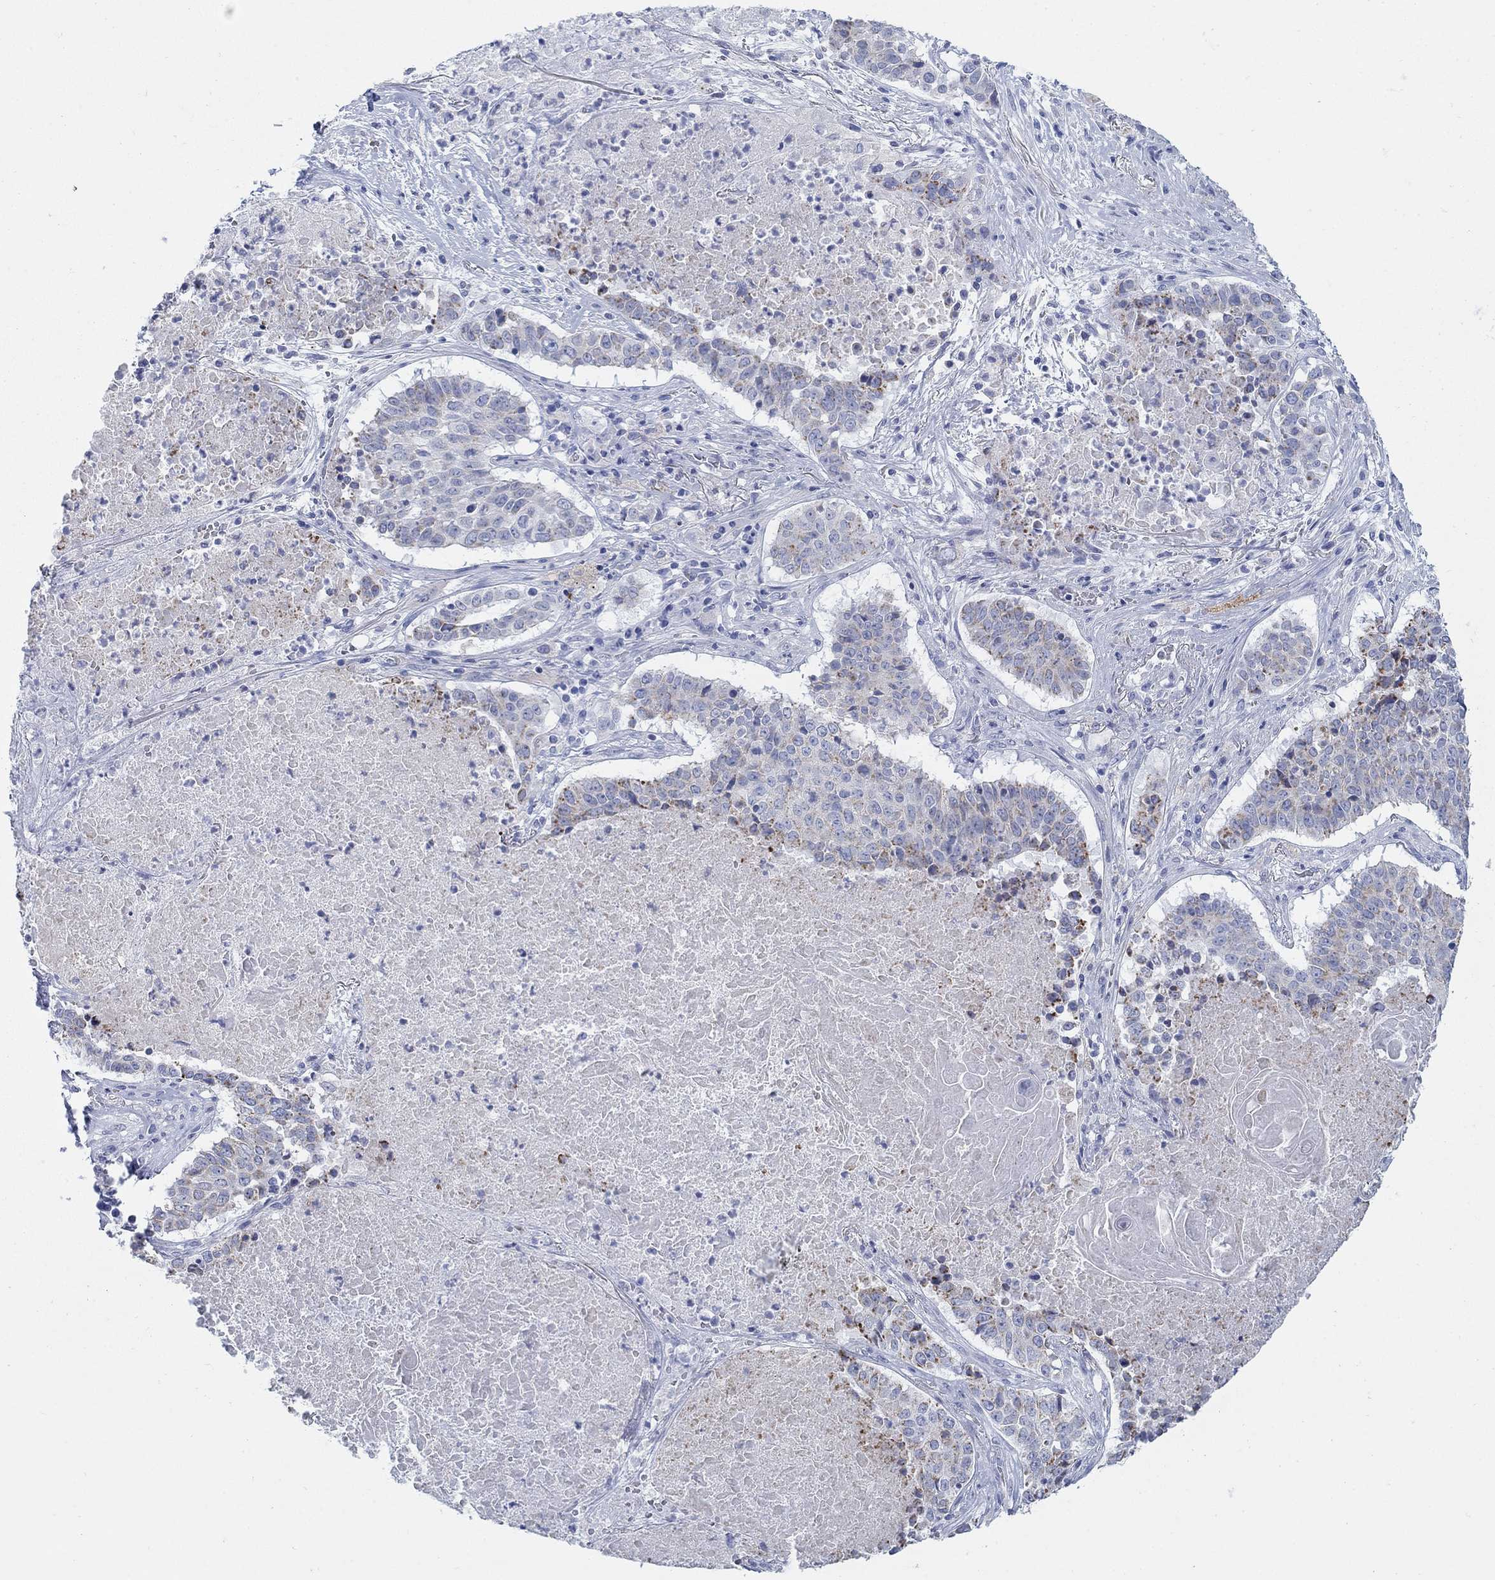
{"staining": {"intensity": "negative", "quantity": "none", "location": "none"}, "tissue": "lung cancer", "cell_type": "Tumor cells", "image_type": "cancer", "snomed": [{"axis": "morphology", "description": "Squamous cell carcinoma, NOS"}, {"axis": "topography", "description": "Lung"}], "caption": "Tumor cells show no significant protein staining in lung cancer. (Brightfield microscopy of DAB IHC at high magnification).", "gene": "SCCPDH", "patient": {"sex": "male", "age": 64}}